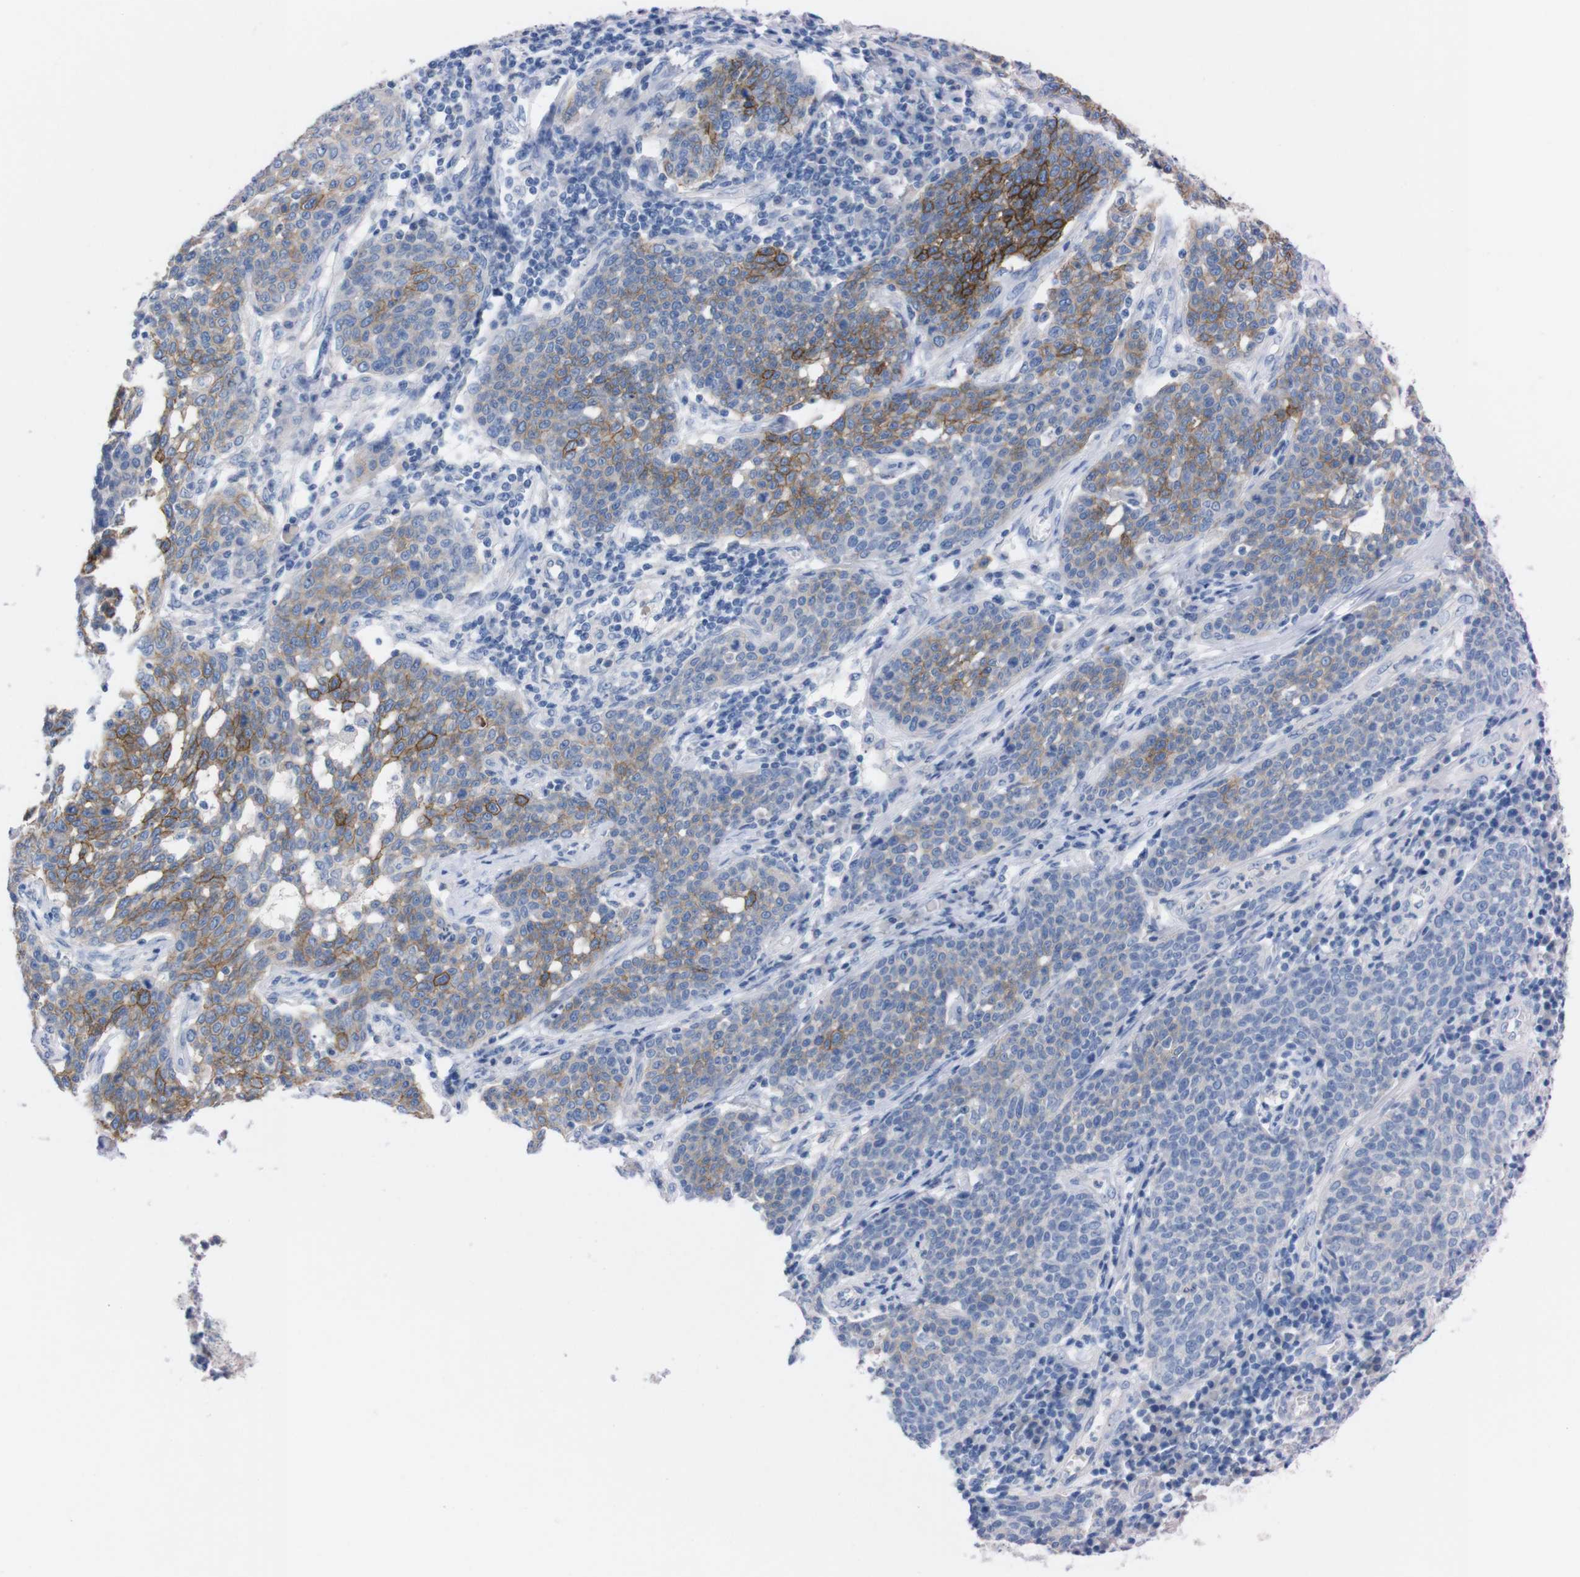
{"staining": {"intensity": "moderate", "quantity": "25%-75%", "location": "cytoplasmic/membranous"}, "tissue": "cervical cancer", "cell_type": "Tumor cells", "image_type": "cancer", "snomed": [{"axis": "morphology", "description": "Squamous cell carcinoma, NOS"}, {"axis": "topography", "description": "Cervix"}], "caption": "Immunohistochemical staining of human cervical cancer shows moderate cytoplasmic/membranous protein positivity in about 25%-75% of tumor cells.", "gene": "TMEM243", "patient": {"sex": "female", "age": 34}}